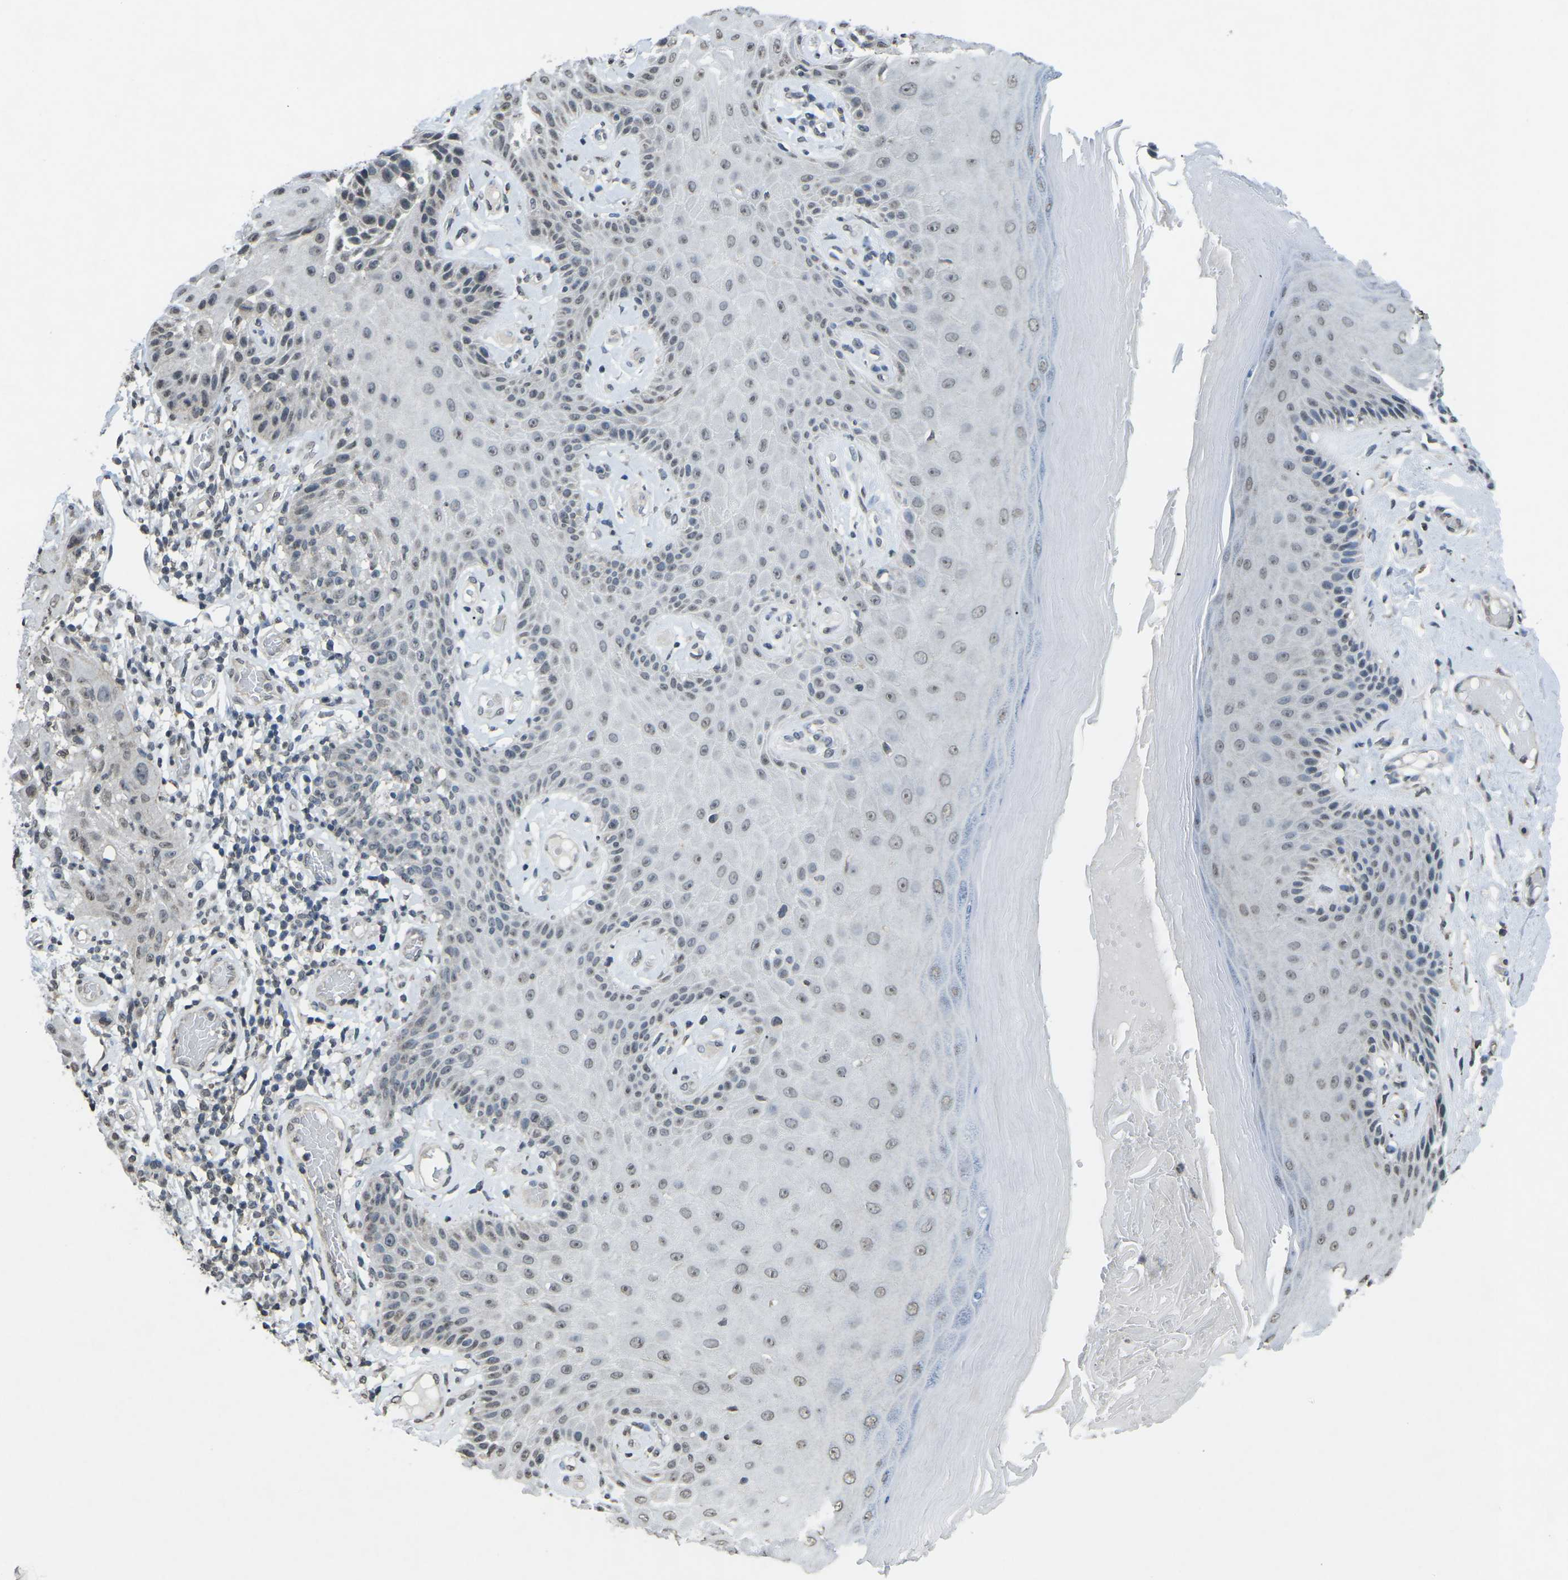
{"staining": {"intensity": "weak", "quantity": "<25%", "location": "cytoplasmic/membranous,nuclear"}, "tissue": "skin", "cell_type": "Epidermal cells", "image_type": "normal", "snomed": [{"axis": "morphology", "description": "Normal tissue, NOS"}, {"axis": "topography", "description": "Vulva"}], "caption": "Epidermal cells show no significant protein positivity in normal skin. (DAB immunohistochemistry with hematoxylin counter stain).", "gene": "TFR2", "patient": {"sex": "female", "age": 73}}